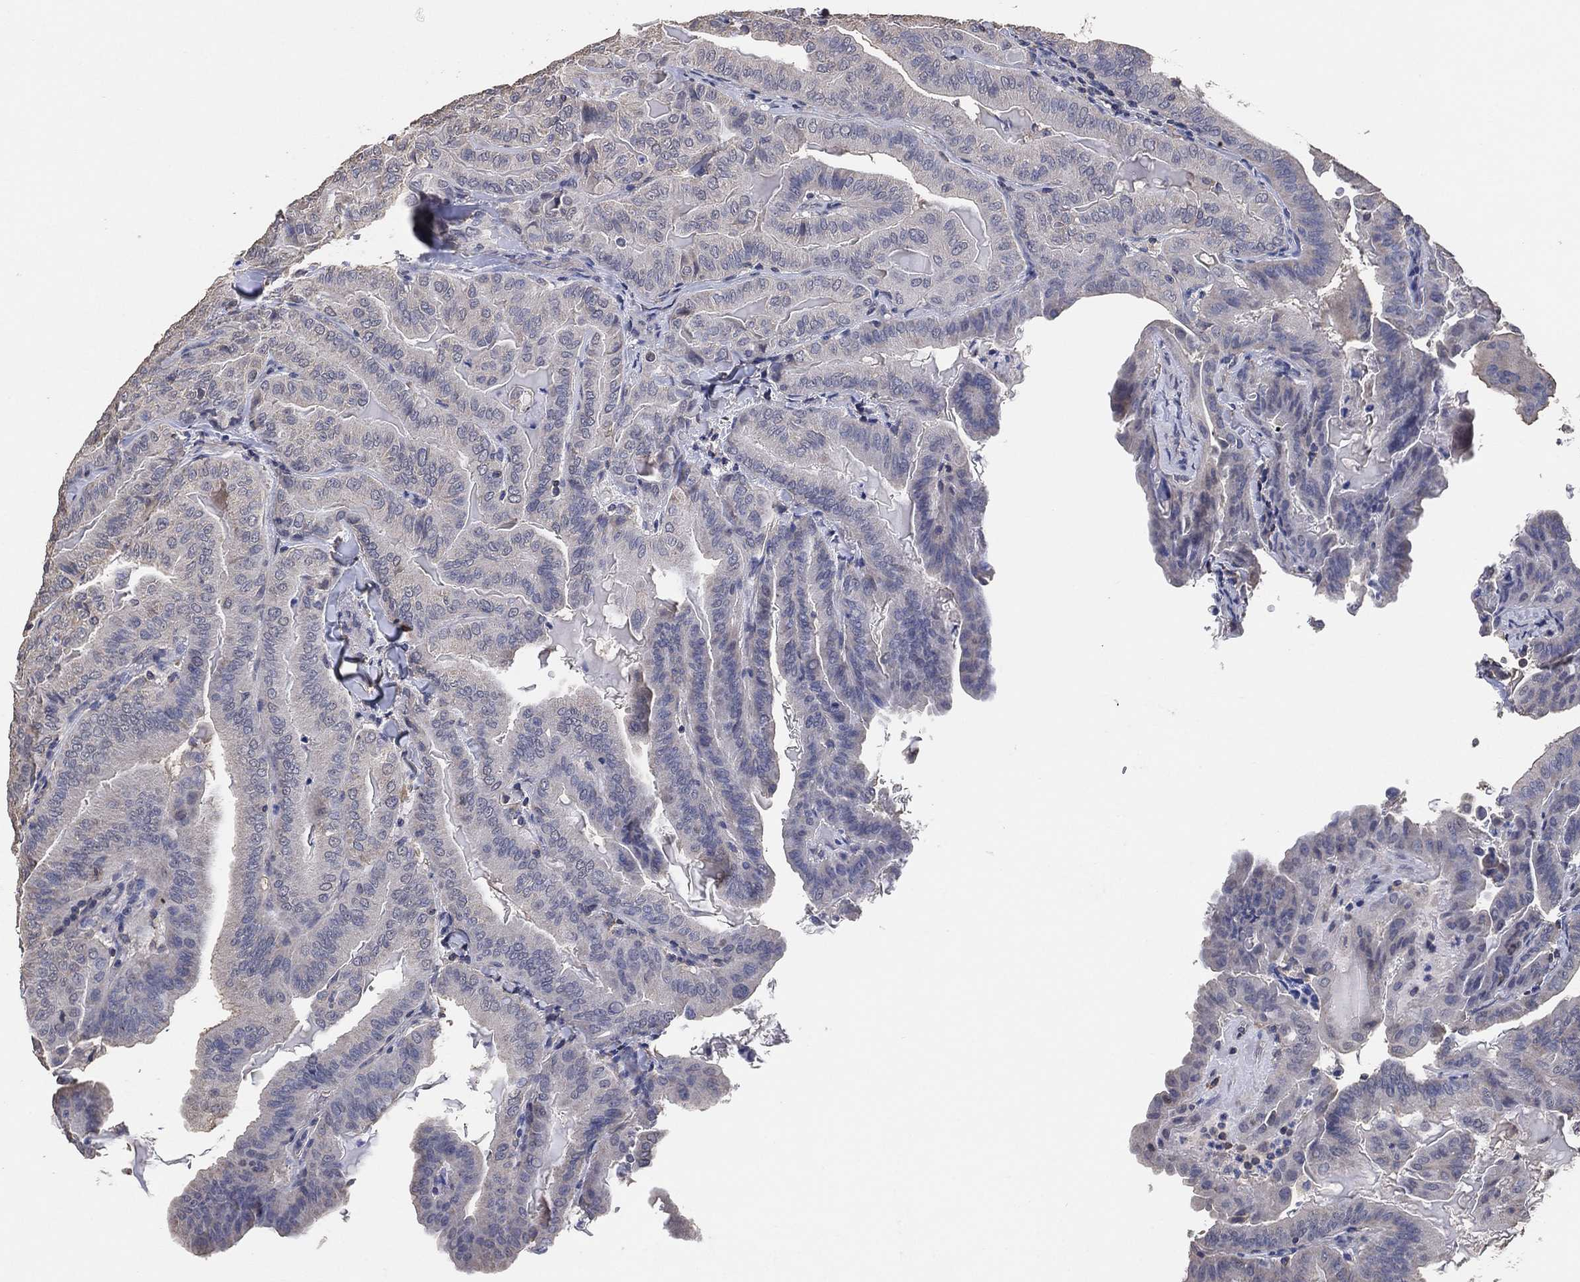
{"staining": {"intensity": "negative", "quantity": "none", "location": "none"}, "tissue": "thyroid cancer", "cell_type": "Tumor cells", "image_type": "cancer", "snomed": [{"axis": "morphology", "description": "Papillary adenocarcinoma, NOS"}, {"axis": "topography", "description": "Thyroid gland"}], "caption": "There is no significant positivity in tumor cells of thyroid papillary adenocarcinoma.", "gene": "KLK5", "patient": {"sex": "female", "age": 68}}